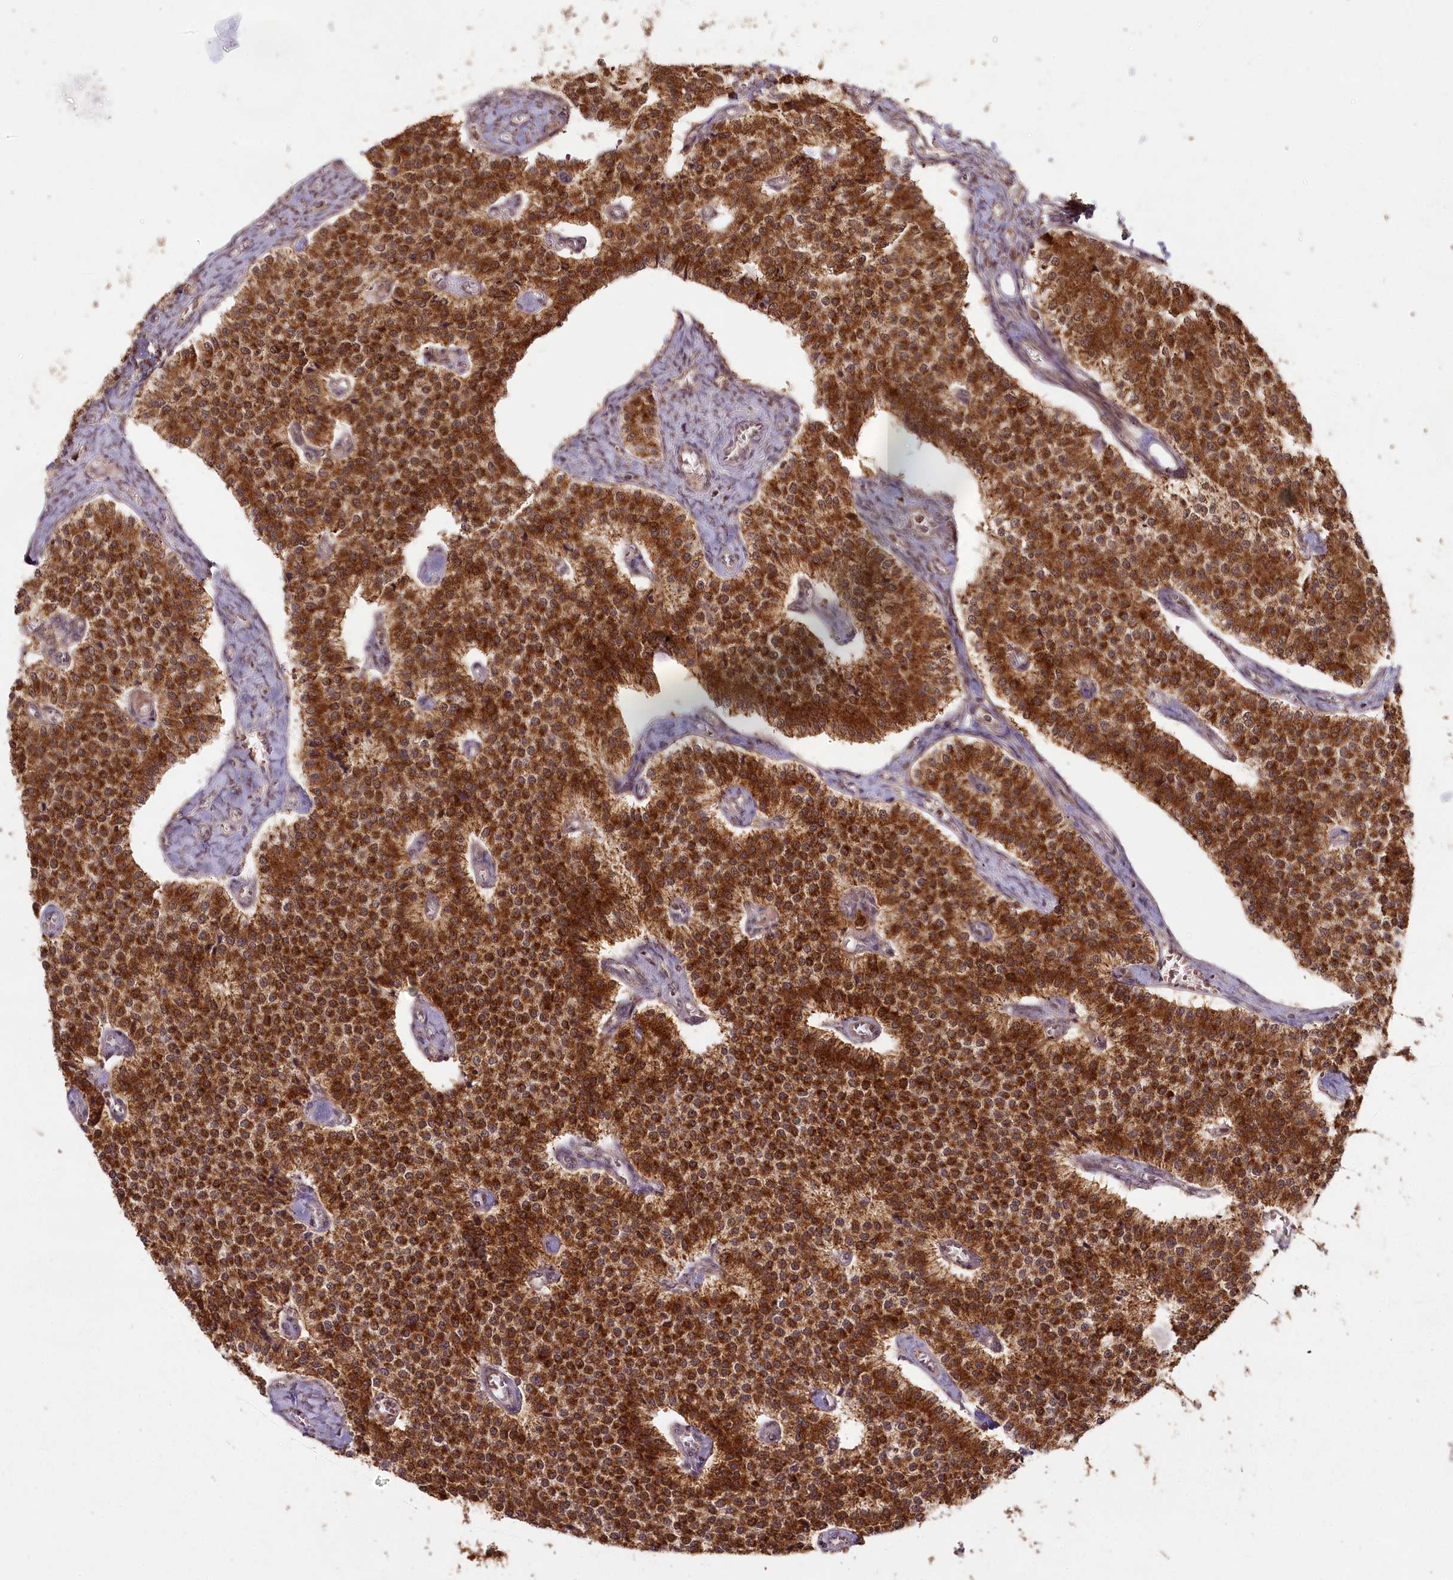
{"staining": {"intensity": "strong", "quantity": ">75%", "location": "cytoplasmic/membranous"}, "tissue": "carcinoid", "cell_type": "Tumor cells", "image_type": "cancer", "snomed": [{"axis": "morphology", "description": "Carcinoid, malignant, NOS"}, {"axis": "topography", "description": "Colon"}], "caption": "Strong cytoplasmic/membranous staining for a protein is present in about >75% of tumor cells of malignant carcinoid using immunohistochemistry.", "gene": "MICU1", "patient": {"sex": "female", "age": 52}}